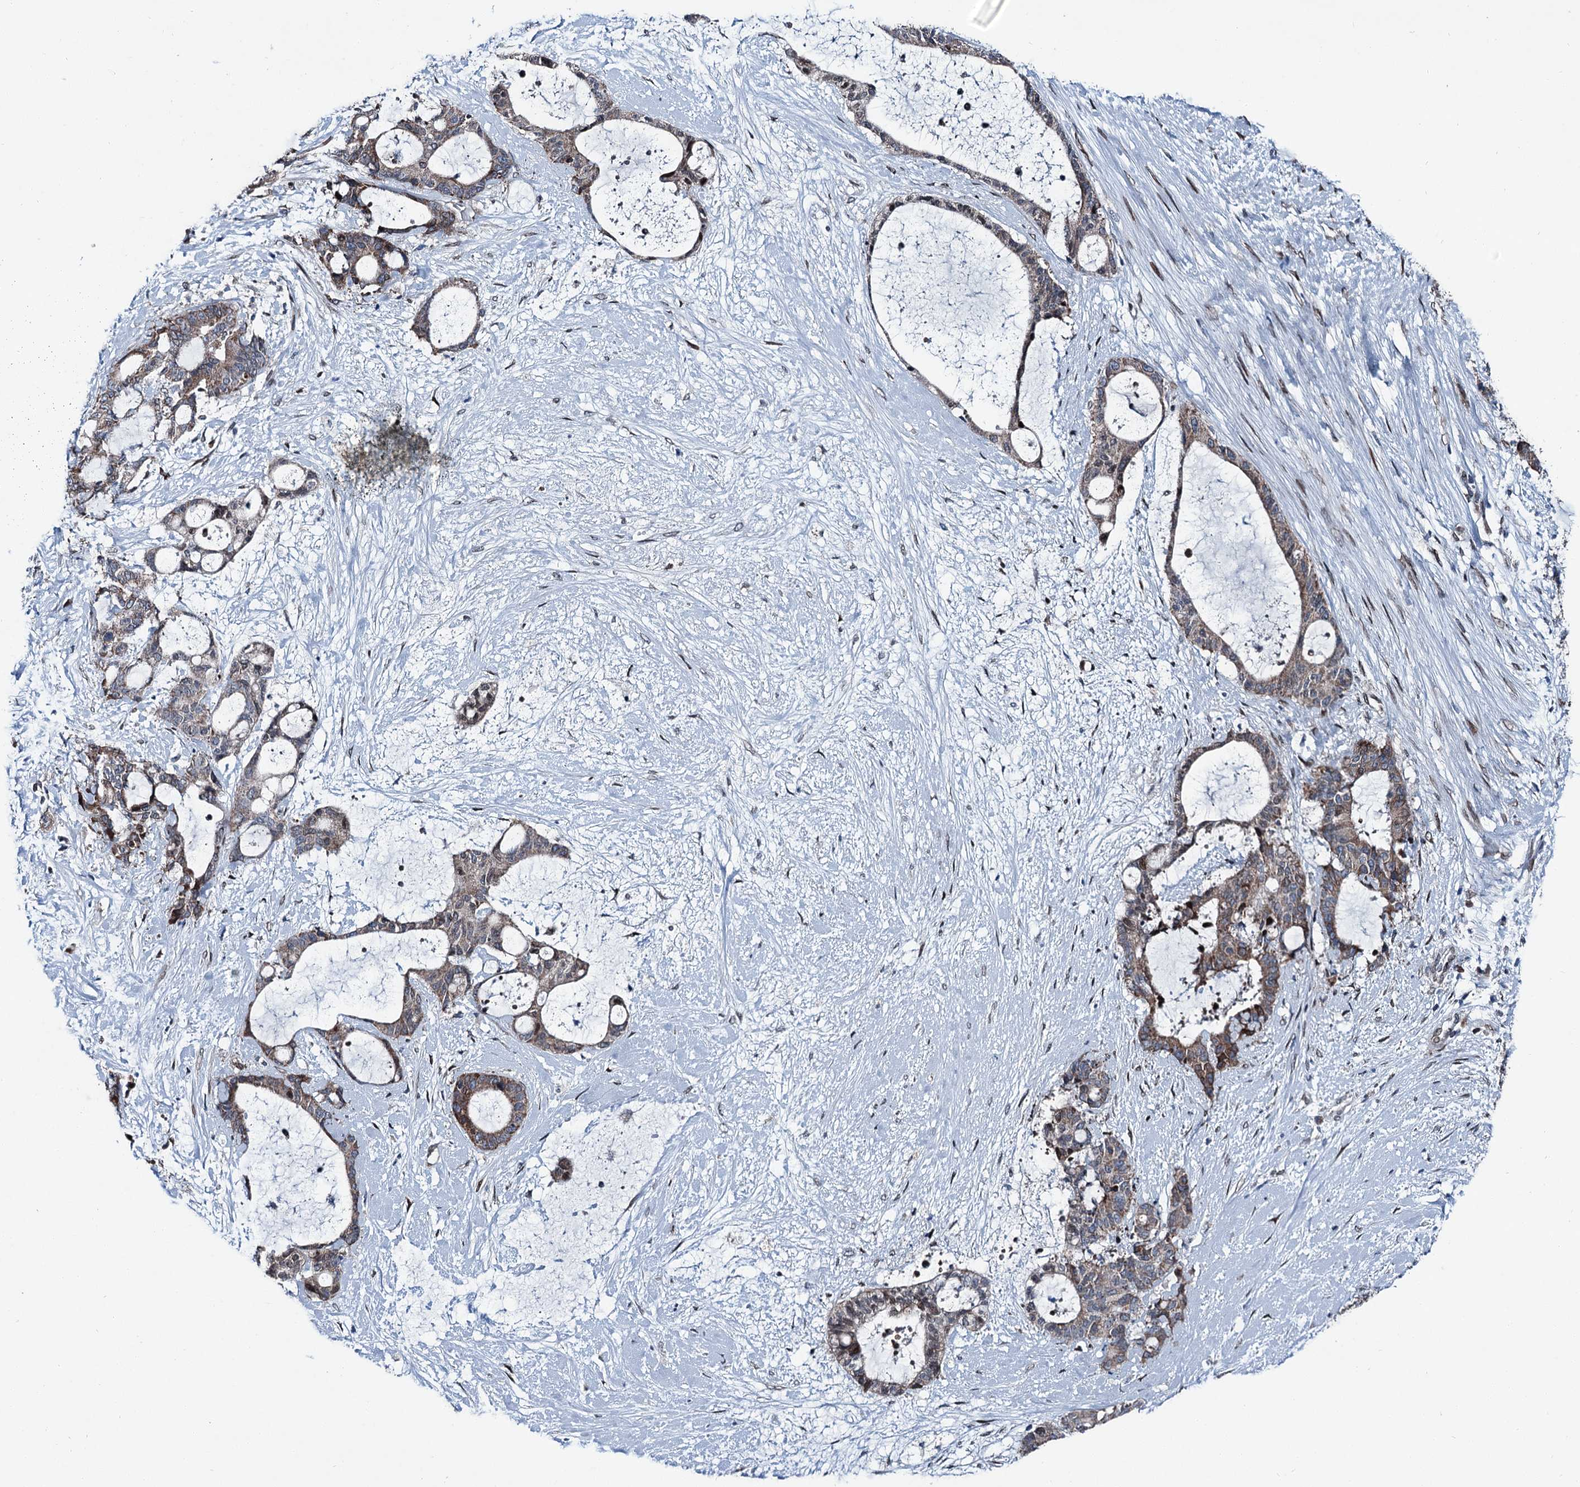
{"staining": {"intensity": "moderate", "quantity": "25%-75%", "location": "cytoplasmic/membranous"}, "tissue": "liver cancer", "cell_type": "Tumor cells", "image_type": "cancer", "snomed": [{"axis": "morphology", "description": "Normal tissue, NOS"}, {"axis": "morphology", "description": "Cholangiocarcinoma"}, {"axis": "topography", "description": "Liver"}, {"axis": "topography", "description": "Peripheral nerve tissue"}], "caption": "Liver cancer (cholangiocarcinoma) stained with immunohistochemistry demonstrates moderate cytoplasmic/membranous staining in about 25%-75% of tumor cells.", "gene": "MRPL14", "patient": {"sex": "female", "age": 73}}